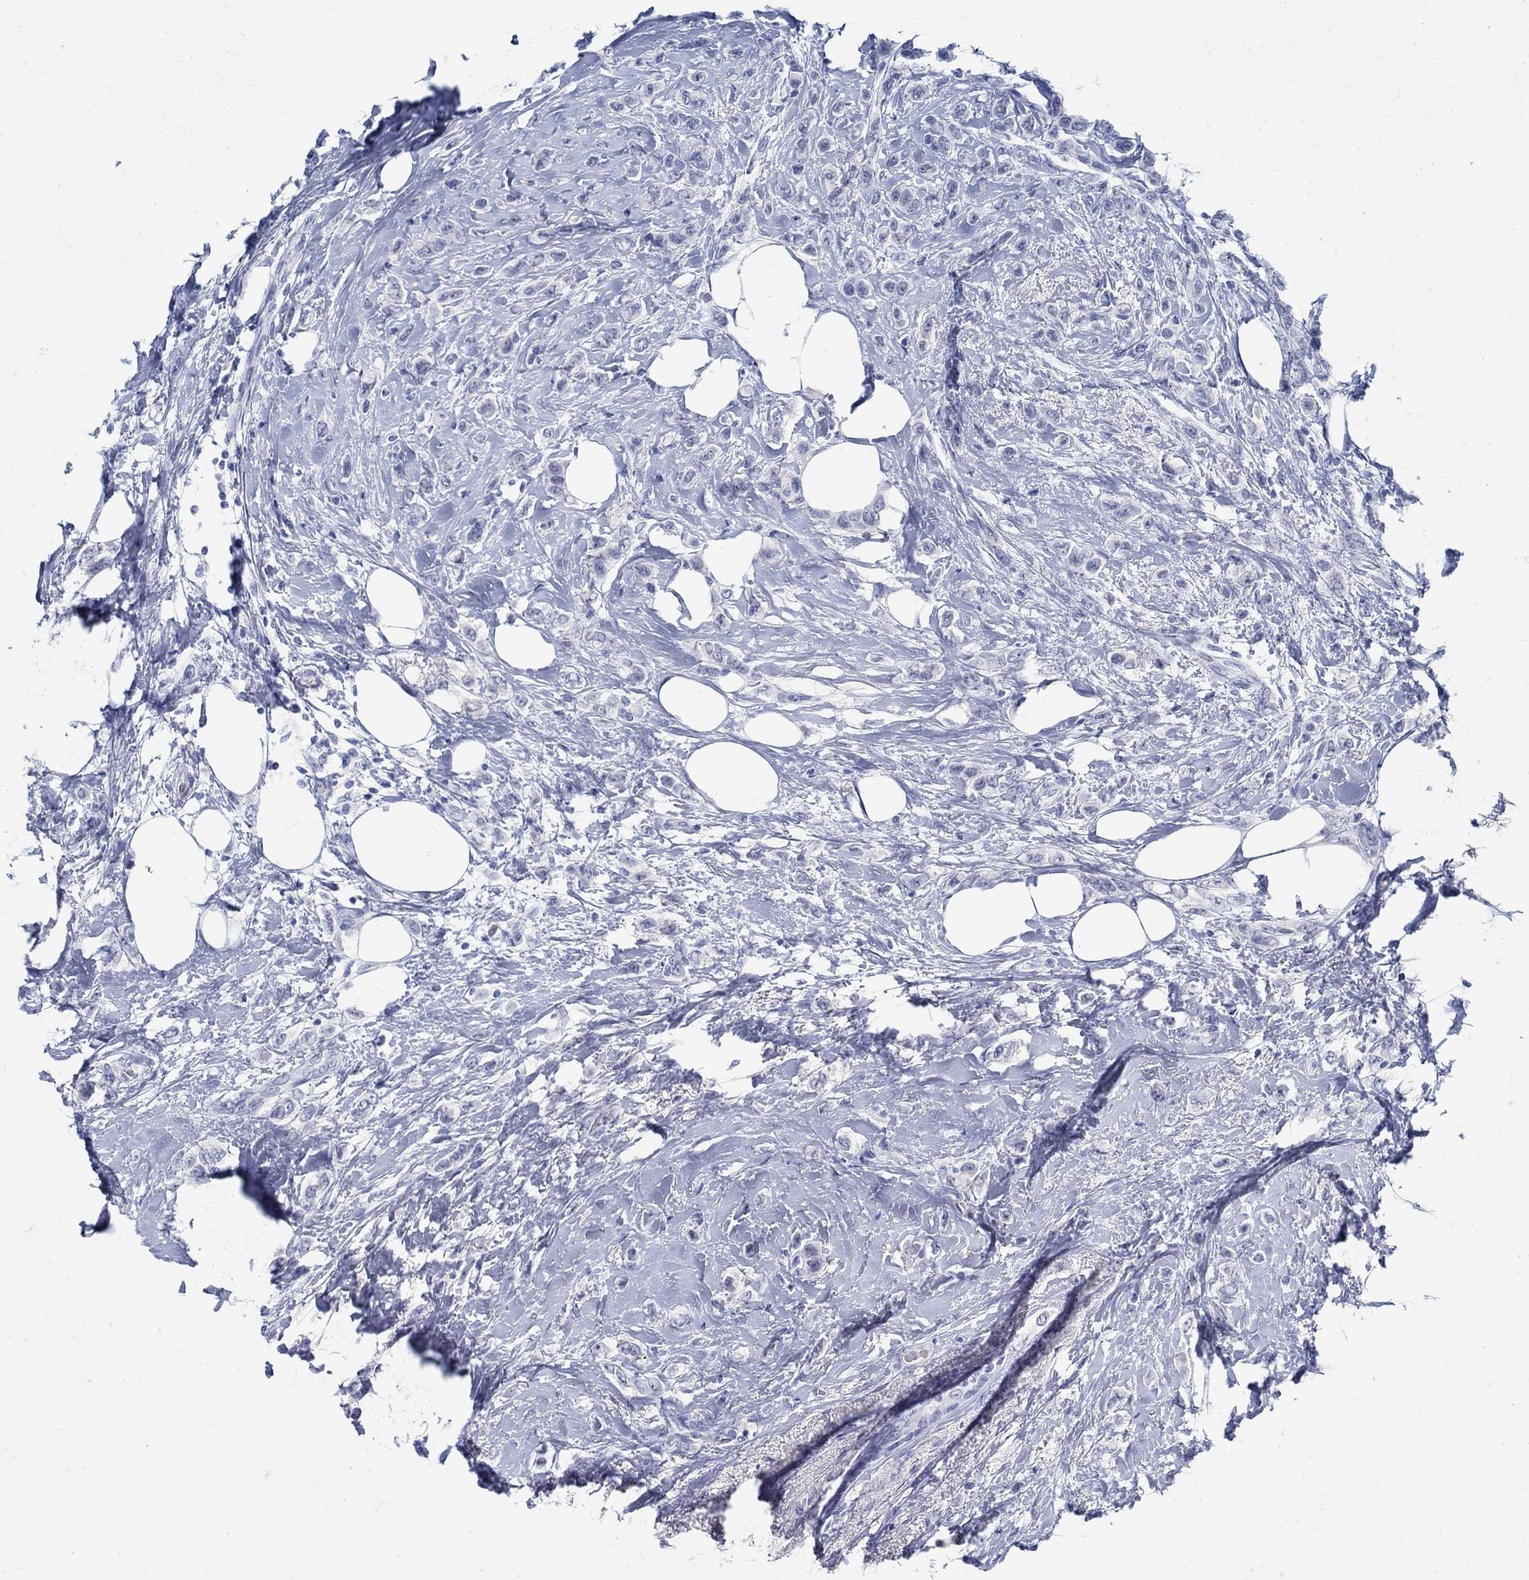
{"staining": {"intensity": "negative", "quantity": "none", "location": "none"}, "tissue": "breast cancer", "cell_type": "Tumor cells", "image_type": "cancer", "snomed": [{"axis": "morphology", "description": "Lobular carcinoma"}, {"axis": "topography", "description": "Breast"}], "caption": "IHC of lobular carcinoma (breast) exhibits no expression in tumor cells.", "gene": "PAX9", "patient": {"sex": "female", "age": 66}}